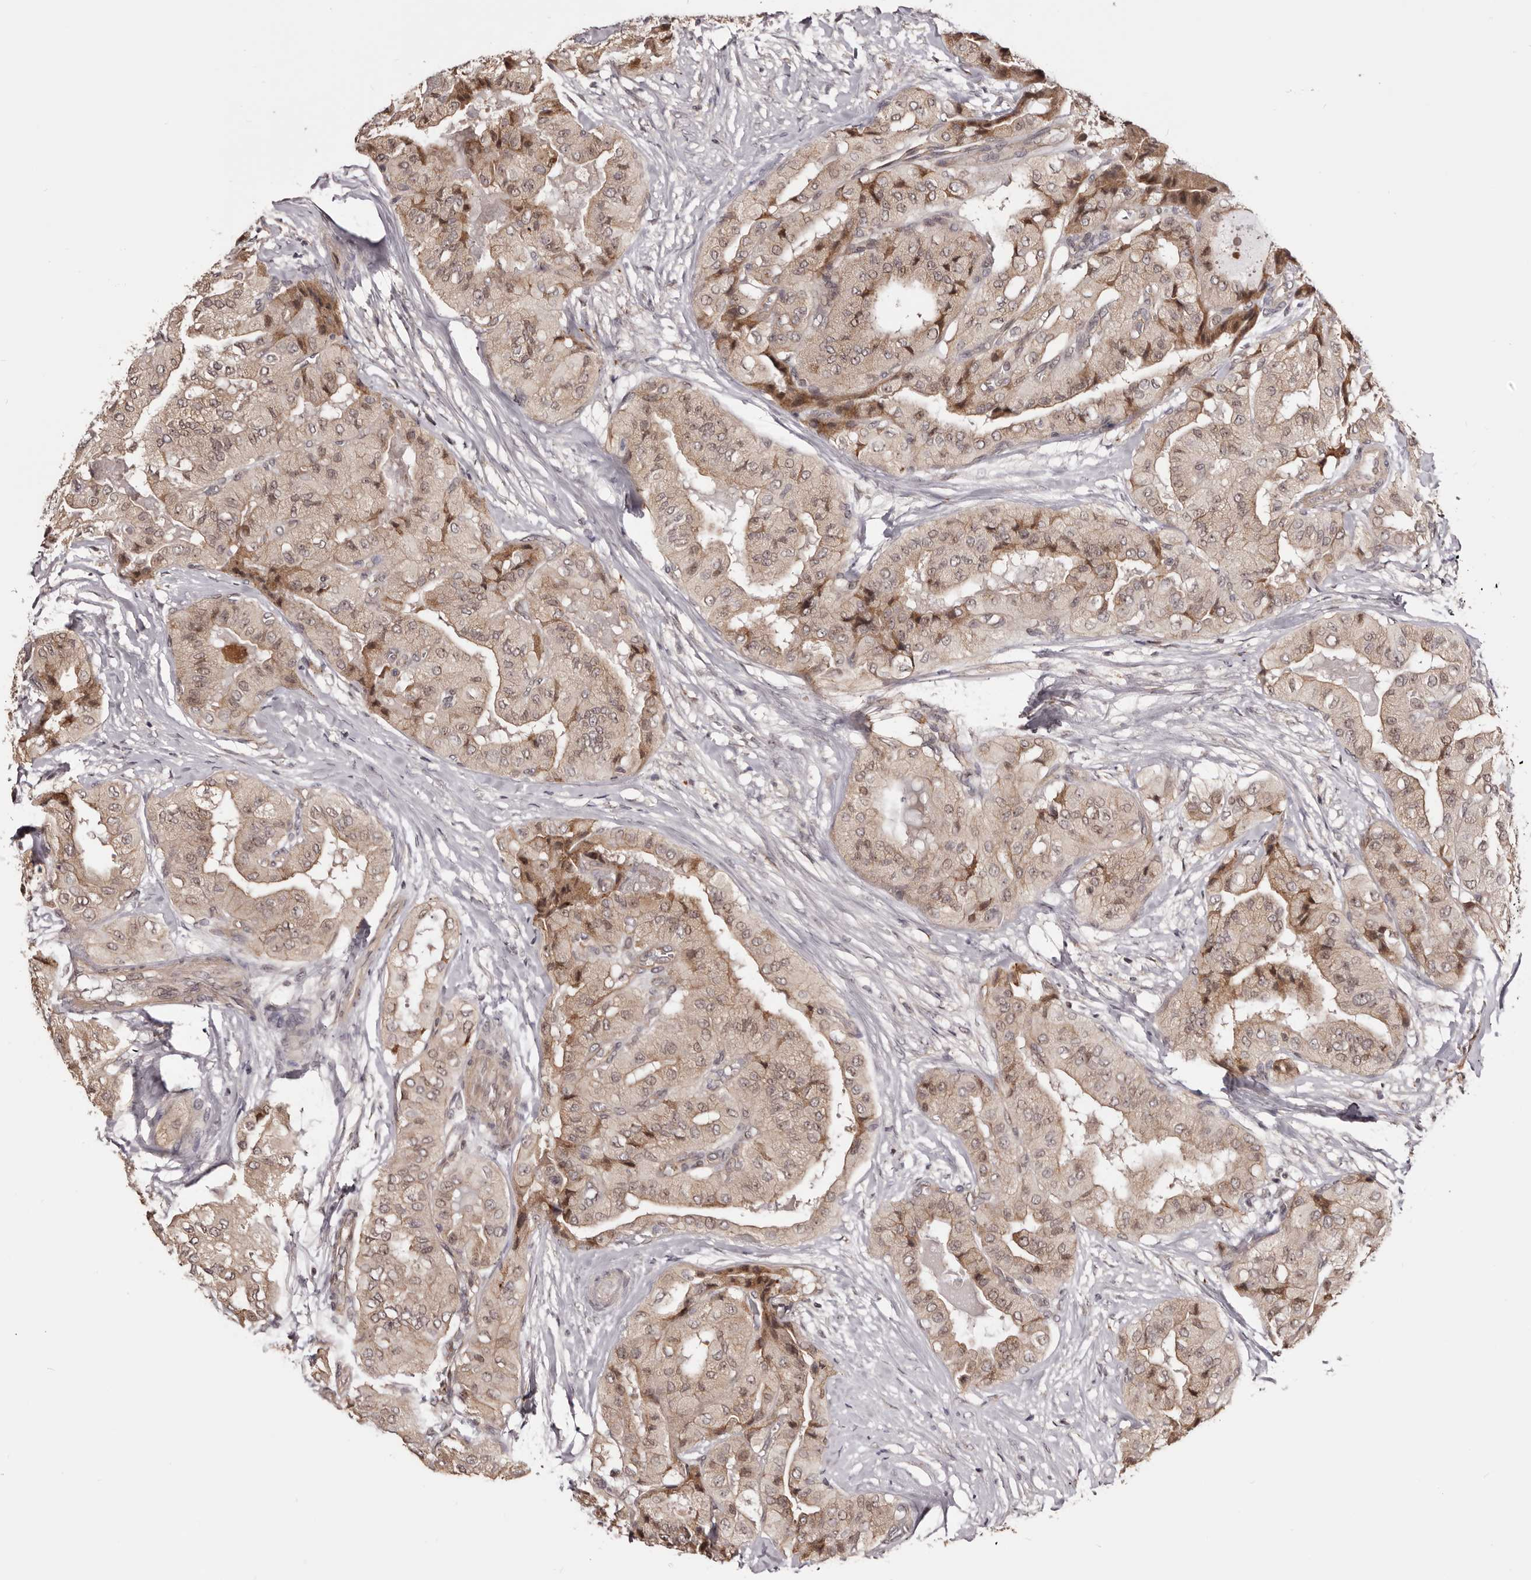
{"staining": {"intensity": "moderate", "quantity": "25%-75%", "location": "cytoplasmic/membranous,nuclear"}, "tissue": "thyroid cancer", "cell_type": "Tumor cells", "image_type": "cancer", "snomed": [{"axis": "morphology", "description": "Papillary adenocarcinoma, NOS"}, {"axis": "topography", "description": "Thyroid gland"}], "caption": "Thyroid papillary adenocarcinoma stained with a protein marker shows moderate staining in tumor cells.", "gene": "NOL12", "patient": {"sex": "female", "age": 59}}